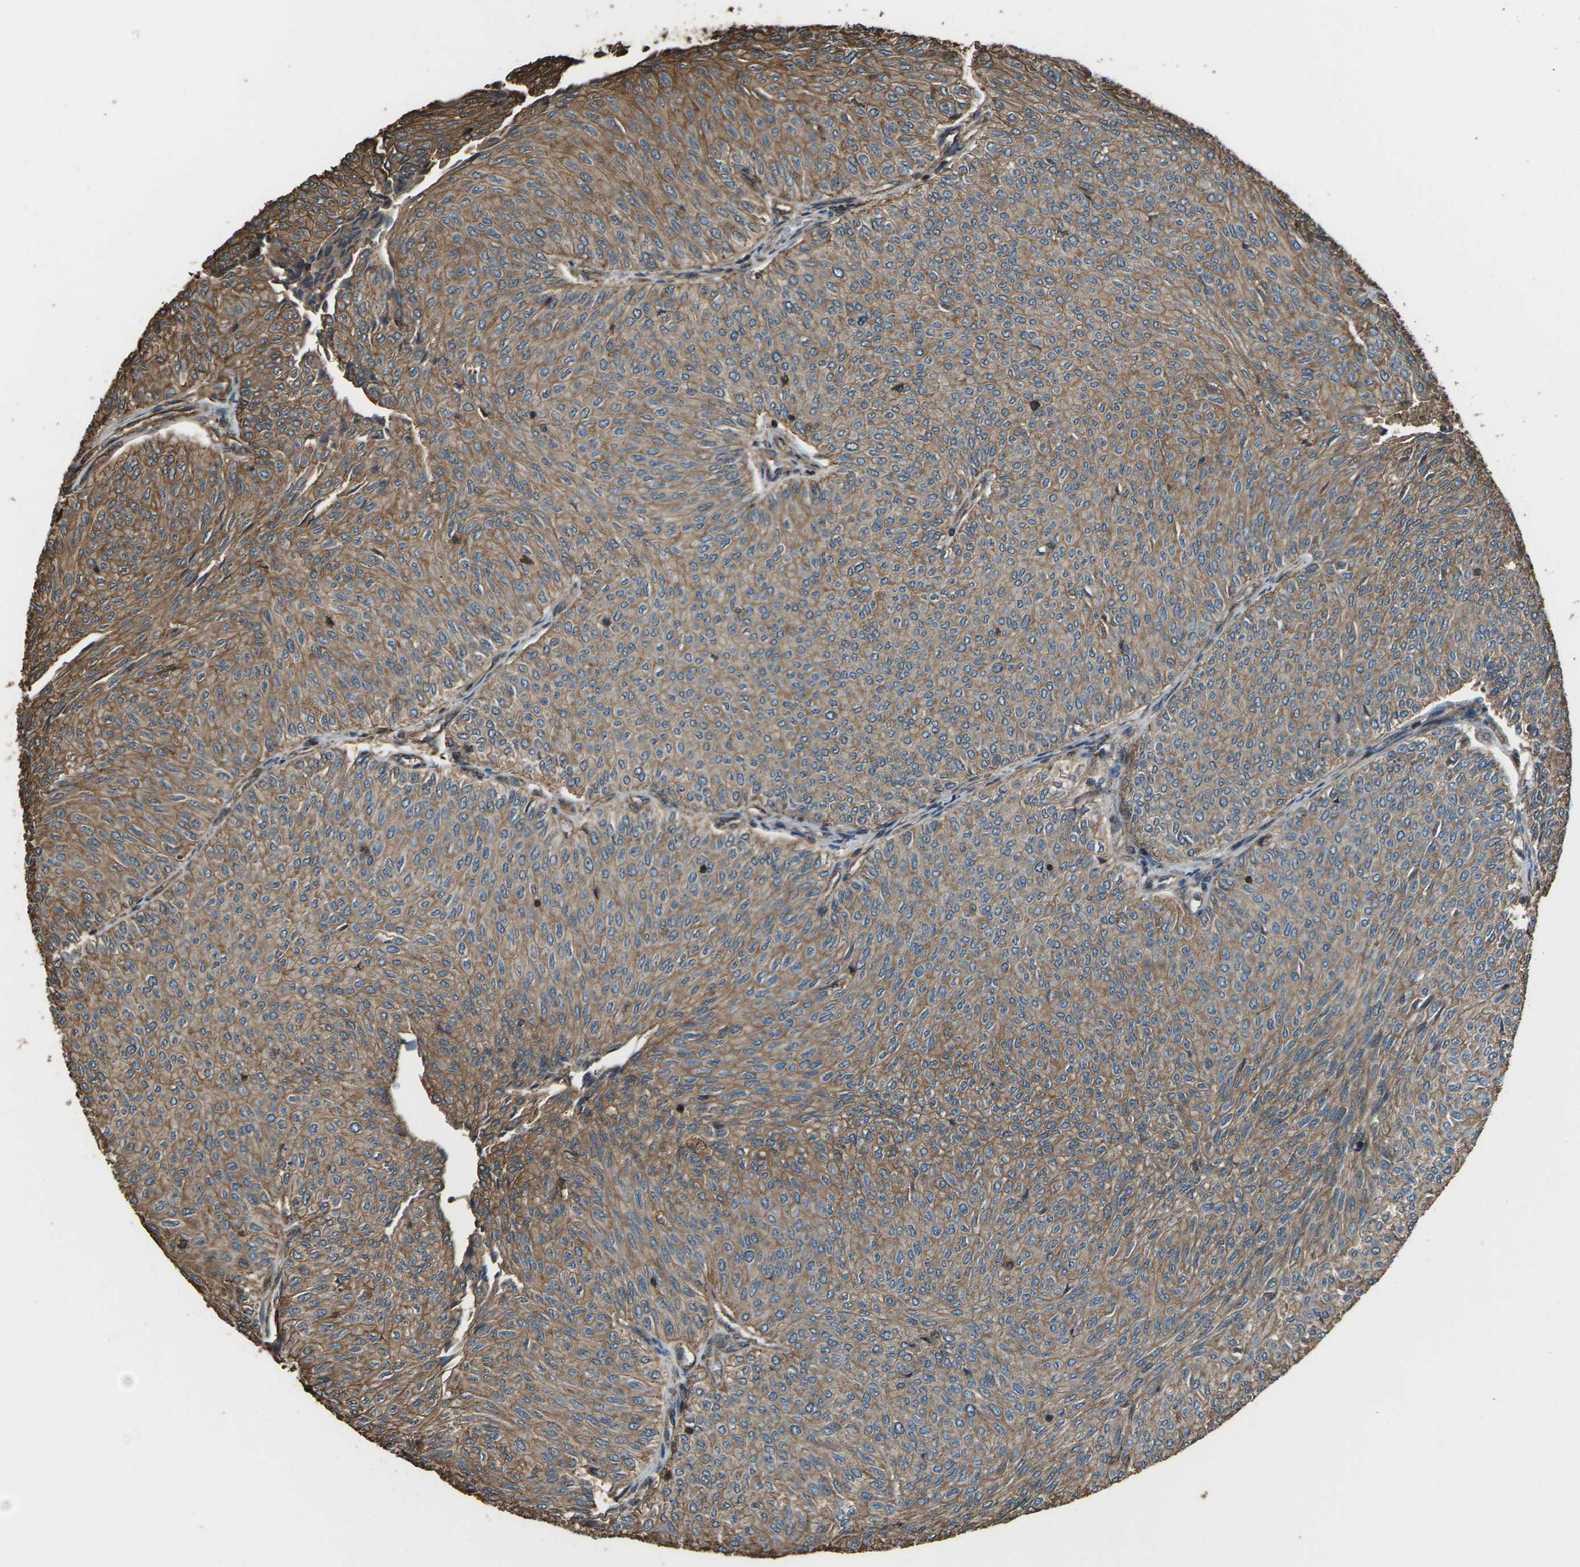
{"staining": {"intensity": "moderate", "quantity": ">75%", "location": "cytoplasmic/membranous"}, "tissue": "urothelial cancer", "cell_type": "Tumor cells", "image_type": "cancer", "snomed": [{"axis": "morphology", "description": "Urothelial carcinoma, Low grade"}, {"axis": "topography", "description": "Urinary bladder"}], "caption": "Approximately >75% of tumor cells in human urothelial carcinoma (low-grade) reveal moderate cytoplasmic/membranous protein expression as visualized by brown immunohistochemical staining.", "gene": "DHPS", "patient": {"sex": "male", "age": 78}}